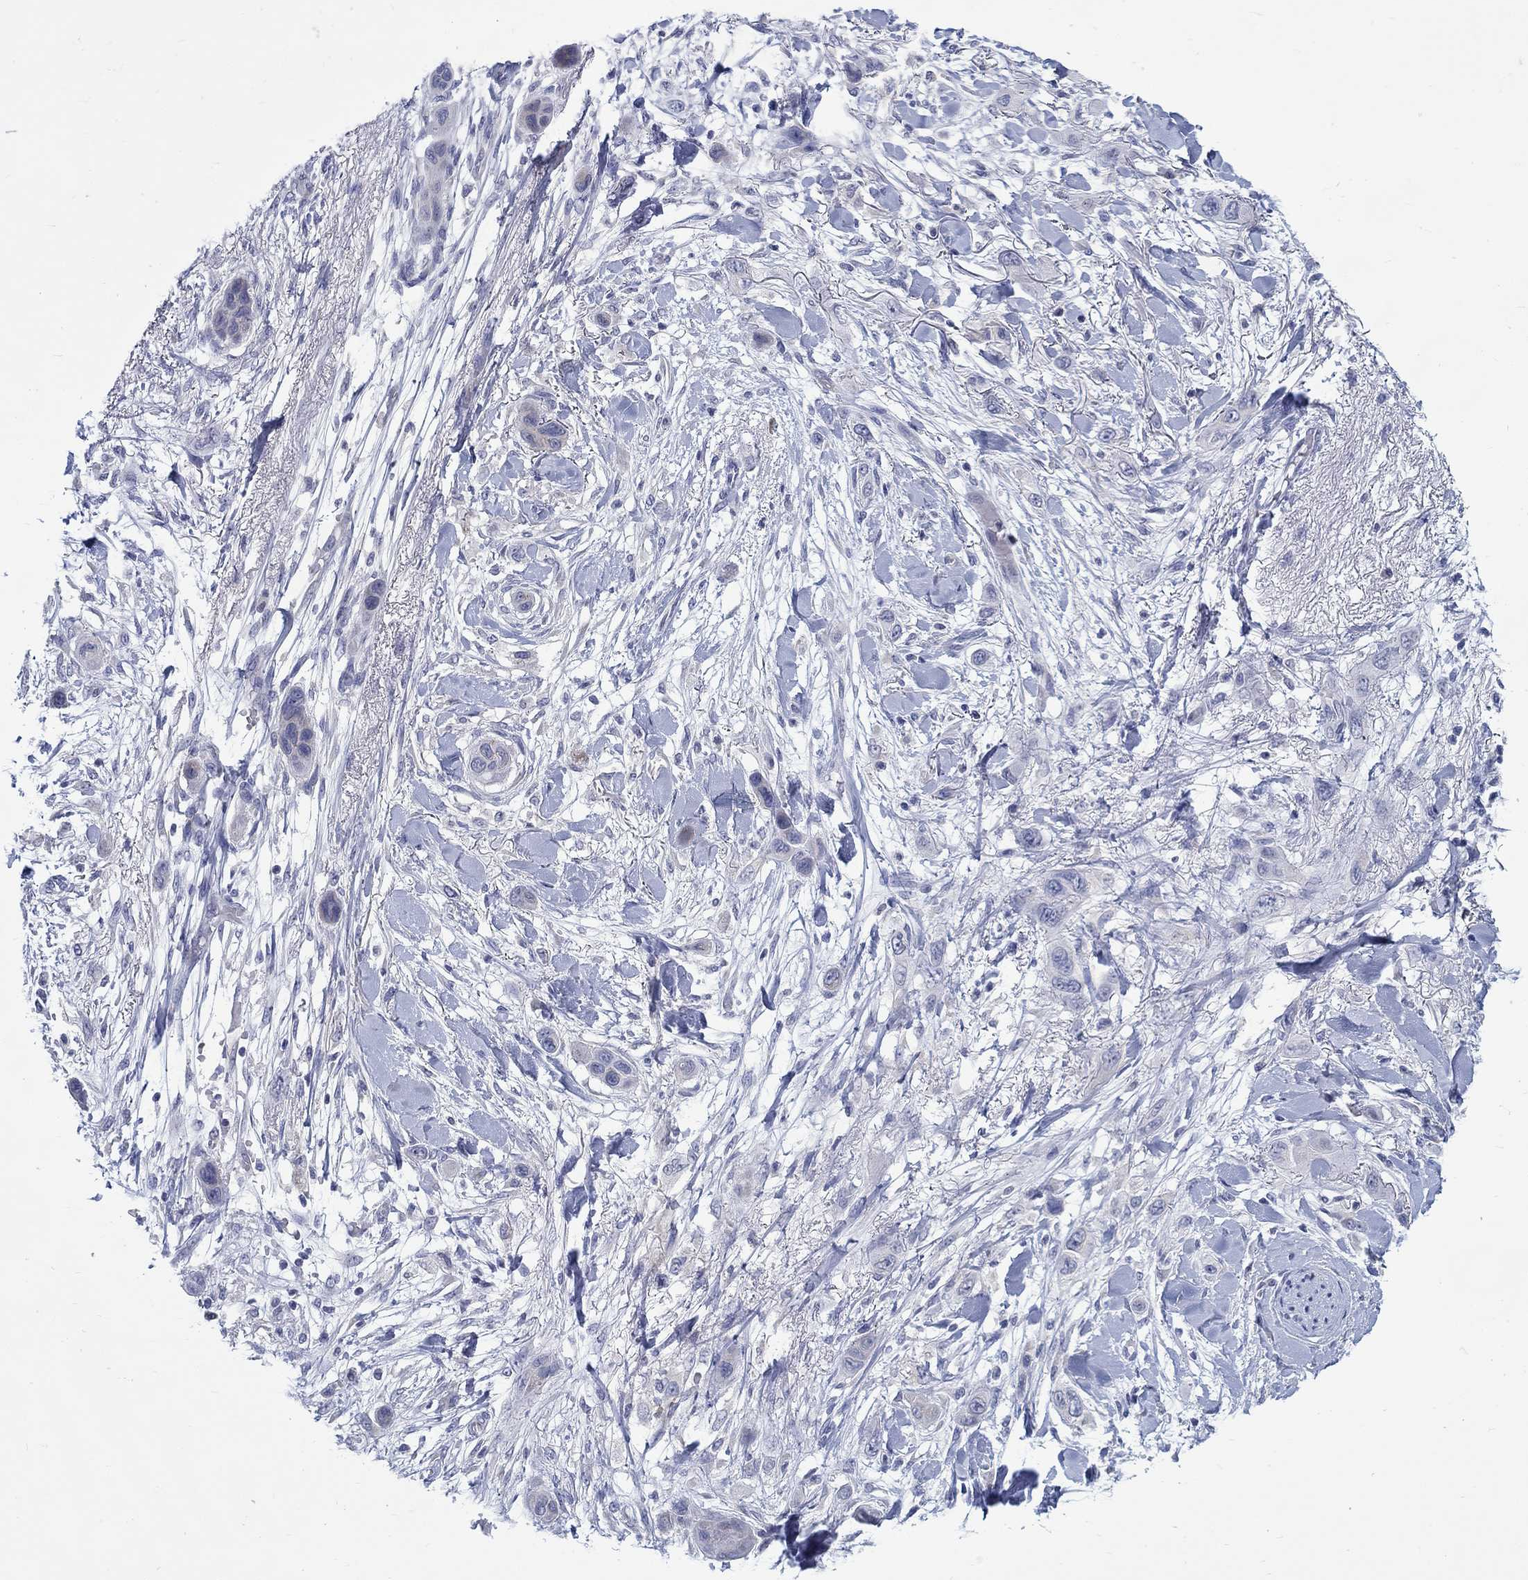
{"staining": {"intensity": "negative", "quantity": "none", "location": "none"}, "tissue": "skin cancer", "cell_type": "Tumor cells", "image_type": "cancer", "snomed": [{"axis": "morphology", "description": "Squamous cell carcinoma, NOS"}, {"axis": "topography", "description": "Skin"}], "caption": "High power microscopy histopathology image of an immunohistochemistry (IHC) micrograph of squamous cell carcinoma (skin), revealing no significant expression in tumor cells.", "gene": "ABCA4", "patient": {"sex": "male", "age": 79}}